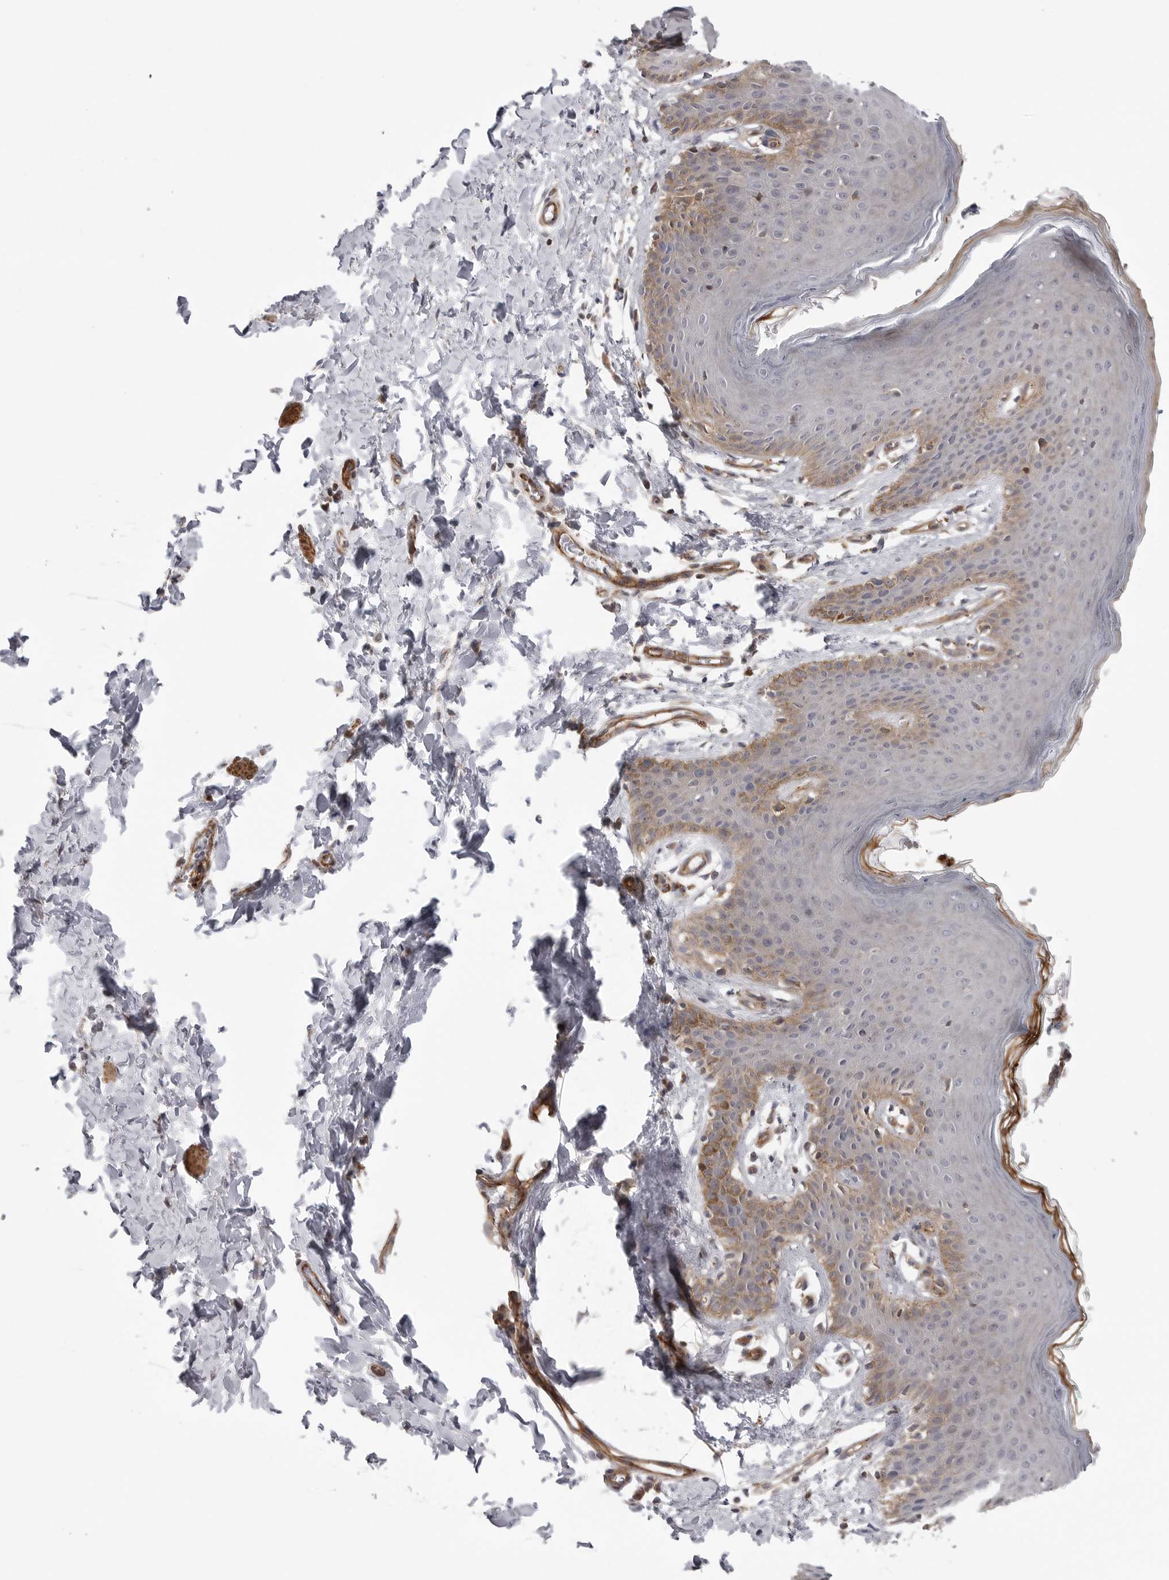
{"staining": {"intensity": "moderate", "quantity": "<25%", "location": "cytoplasmic/membranous"}, "tissue": "skin", "cell_type": "Epidermal cells", "image_type": "normal", "snomed": [{"axis": "morphology", "description": "Normal tissue, NOS"}, {"axis": "topography", "description": "Vulva"}], "caption": "IHC micrograph of normal skin stained for a protein (brown), which shows low levels of moderate cytoplasmic/membranous staining in about <25% of epidermal cells.", "gene": "SCP2", "patient": {"sex": "female", "age": 66}}